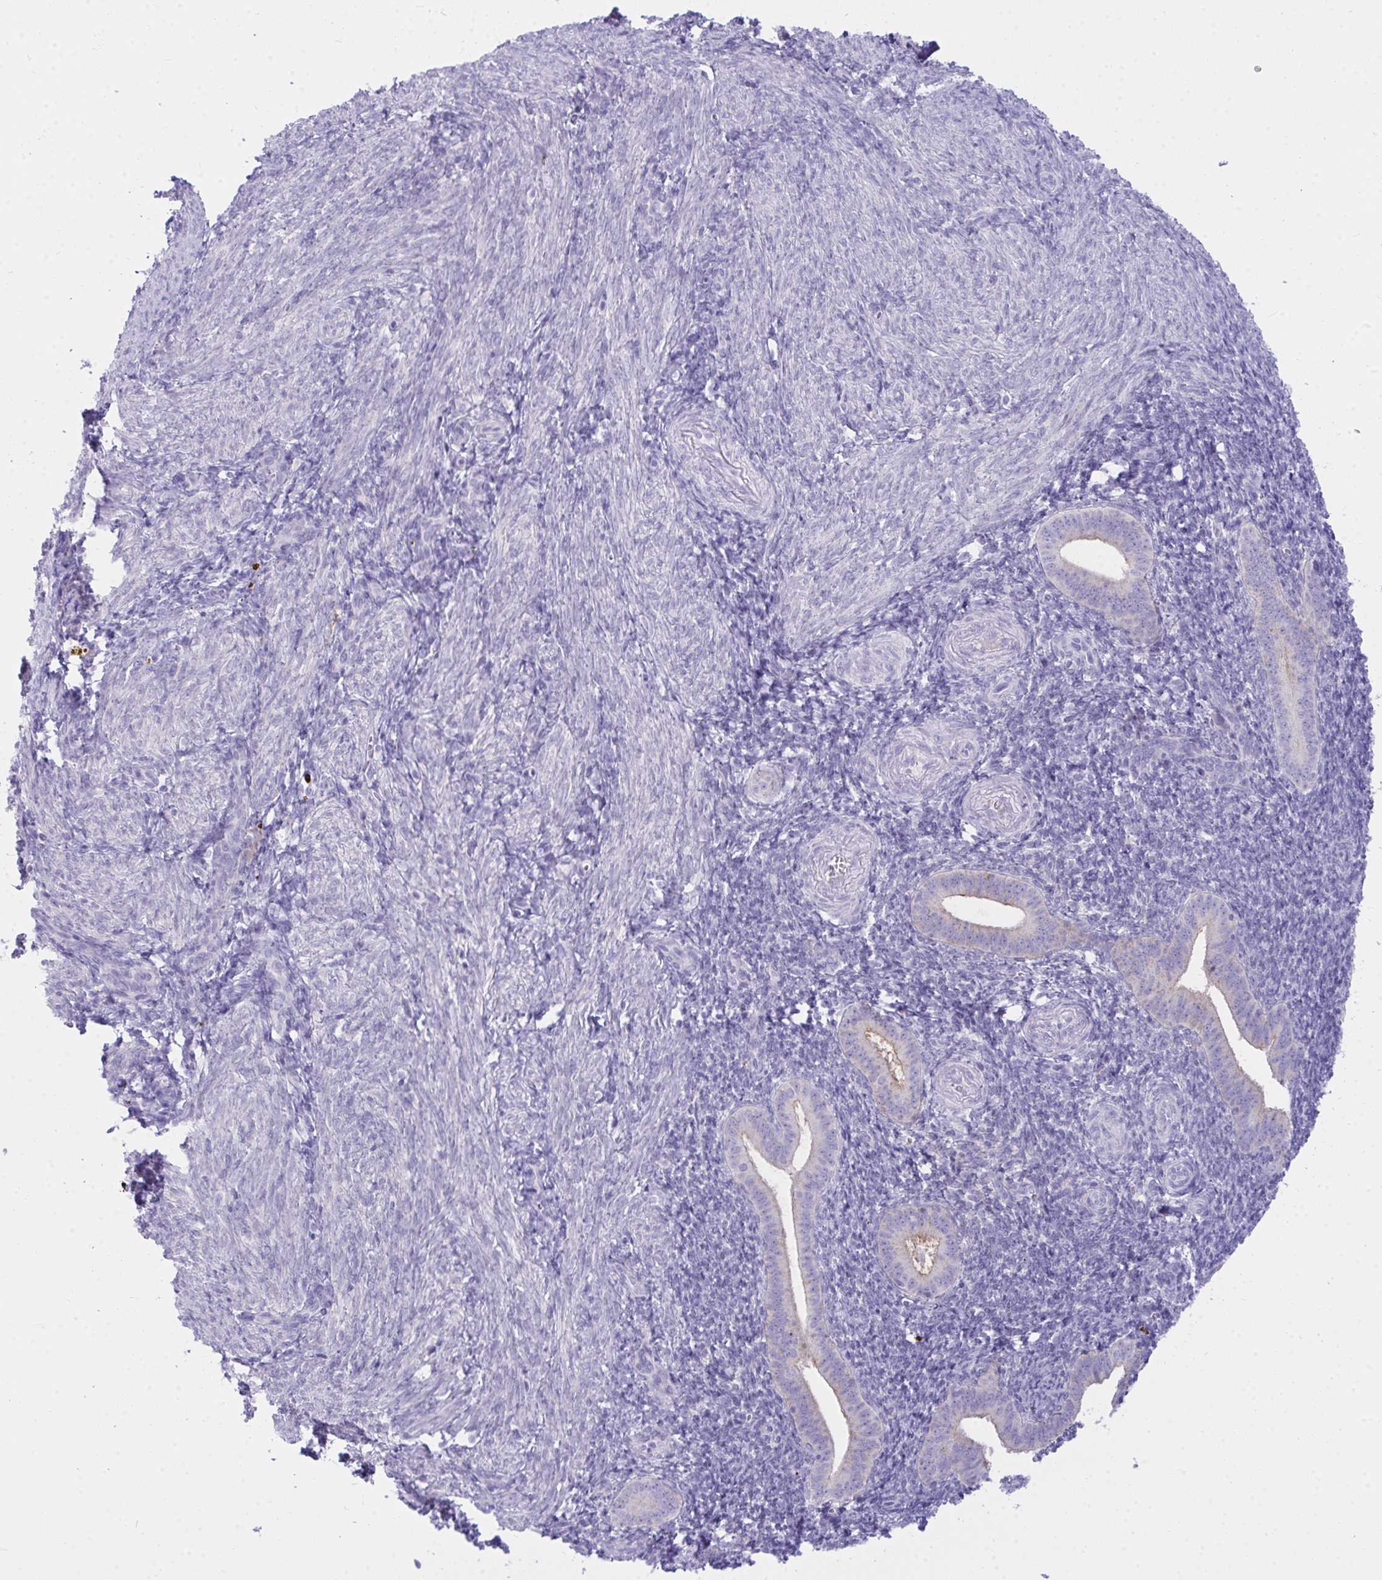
{"staining": {"intensity": "negative", "quantity": "none", "location": "none"}, "tissue": "endometrium", "cell_type": "Cells in endometrial stroma", "image_type": "normal", "snomed": [{"axis": "morphology", "description": "Normal tissue, NOS"}, {"axis": "topography", "description": "Endometrium"}], "caption": "Protein analysis of normal endometrium shows no significant staining in cells in endometrial stroma.", "gene": "SEMA6B", "patient": {"sex": "female", "age": 25}}